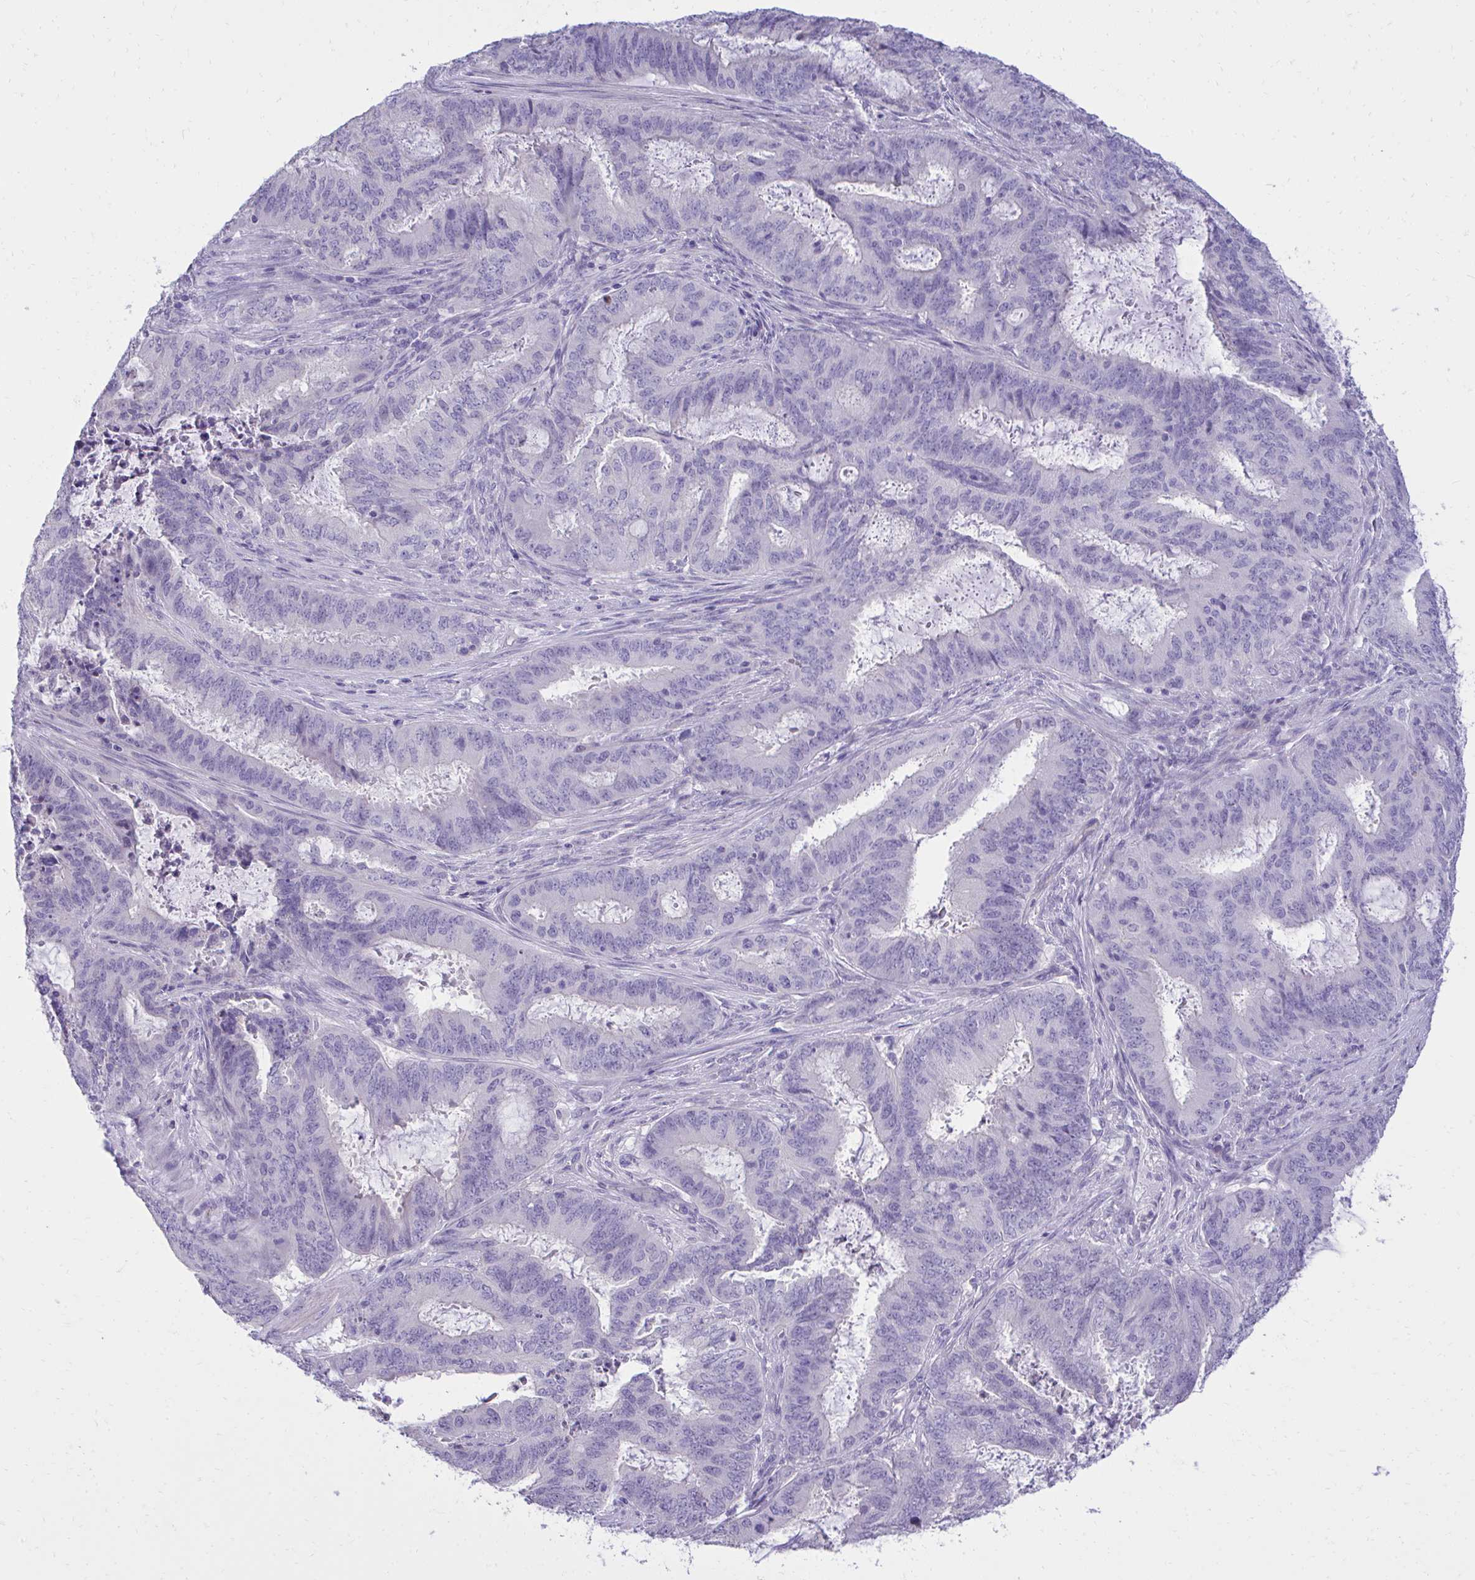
{"staining": {"intensity": "negative", "quantity": "none", "location": "none"}, "tissue": "endometrial cancer", "cell_type": "Tumor cells", "image_type": "cancer", "snomed": [{"axis": "morphology", "description": "Adenocarcinoma, NOS"}, {"axis": "topography", "description": "Endometrium"}], "caption": "High power microscopy micrograph of an immunohistochemistry (IHC) micrograph of endometrial adenocarcinoma, revealing no significant staining in tumor cells.", "gene": "TMCO5A", "patient": {"sex": "female", "age": 51}}